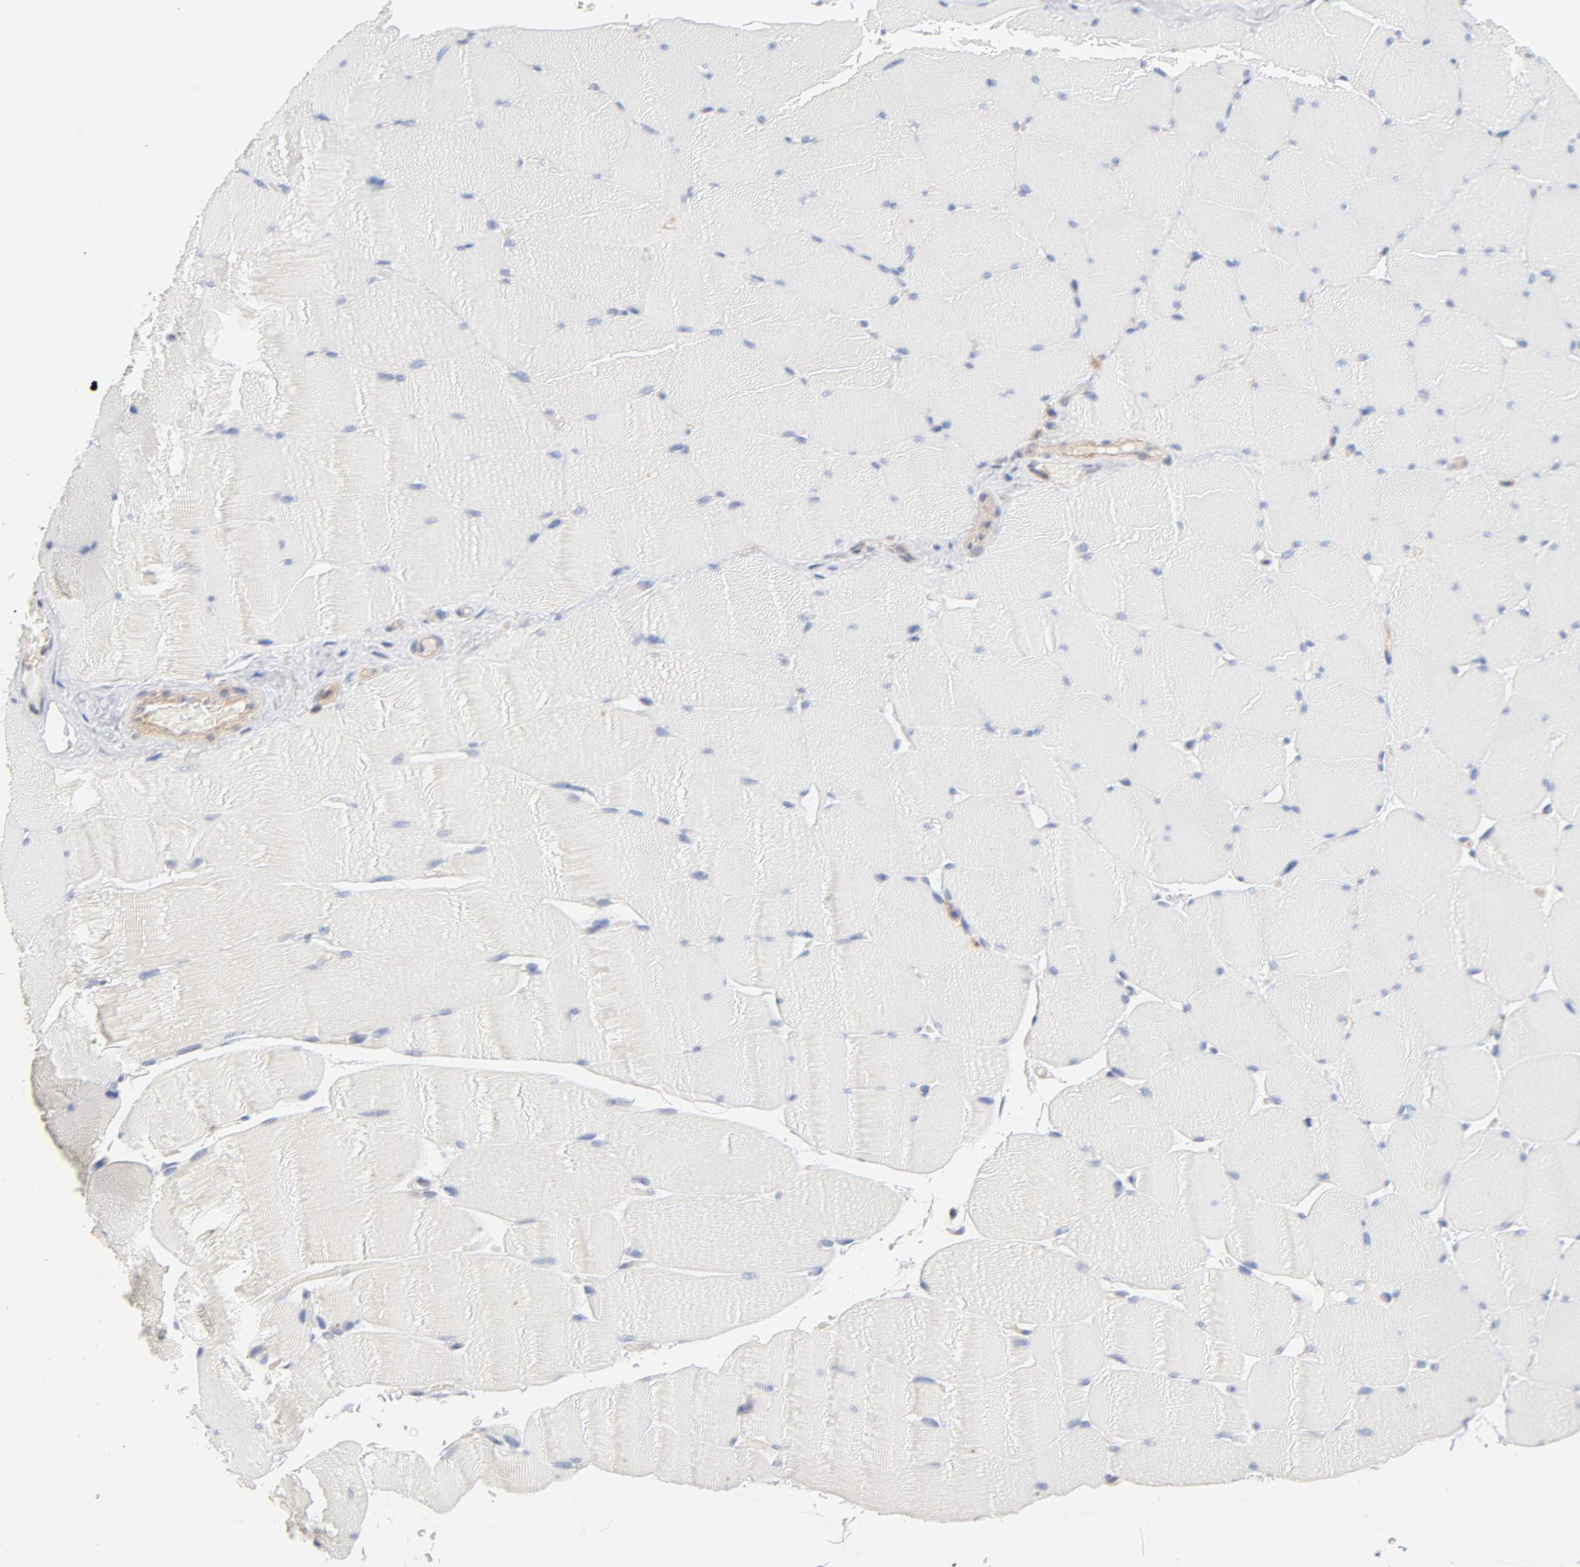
{"staining": {"intensity": "negative", "quantity": "none", "location": "none"}, "tissue": "skeletal muscle", "cell_type": "Myocytes", "image_type": "normal", "snomed": [{"axis": "morphology", "description": "Normal tissue, NOS"}, {"axis": "topography", "description": "Skeletal muscle"}], "caption": "There is no significant staining in myocytes of skeletal muscle. (Stains: DAB immunohistochemistry with hematoxylin counter stain, Microscopy: brightfield microscopy at high magnification).", "gene": "STRN3", "patient": {"sex": "male", "age": 62}}